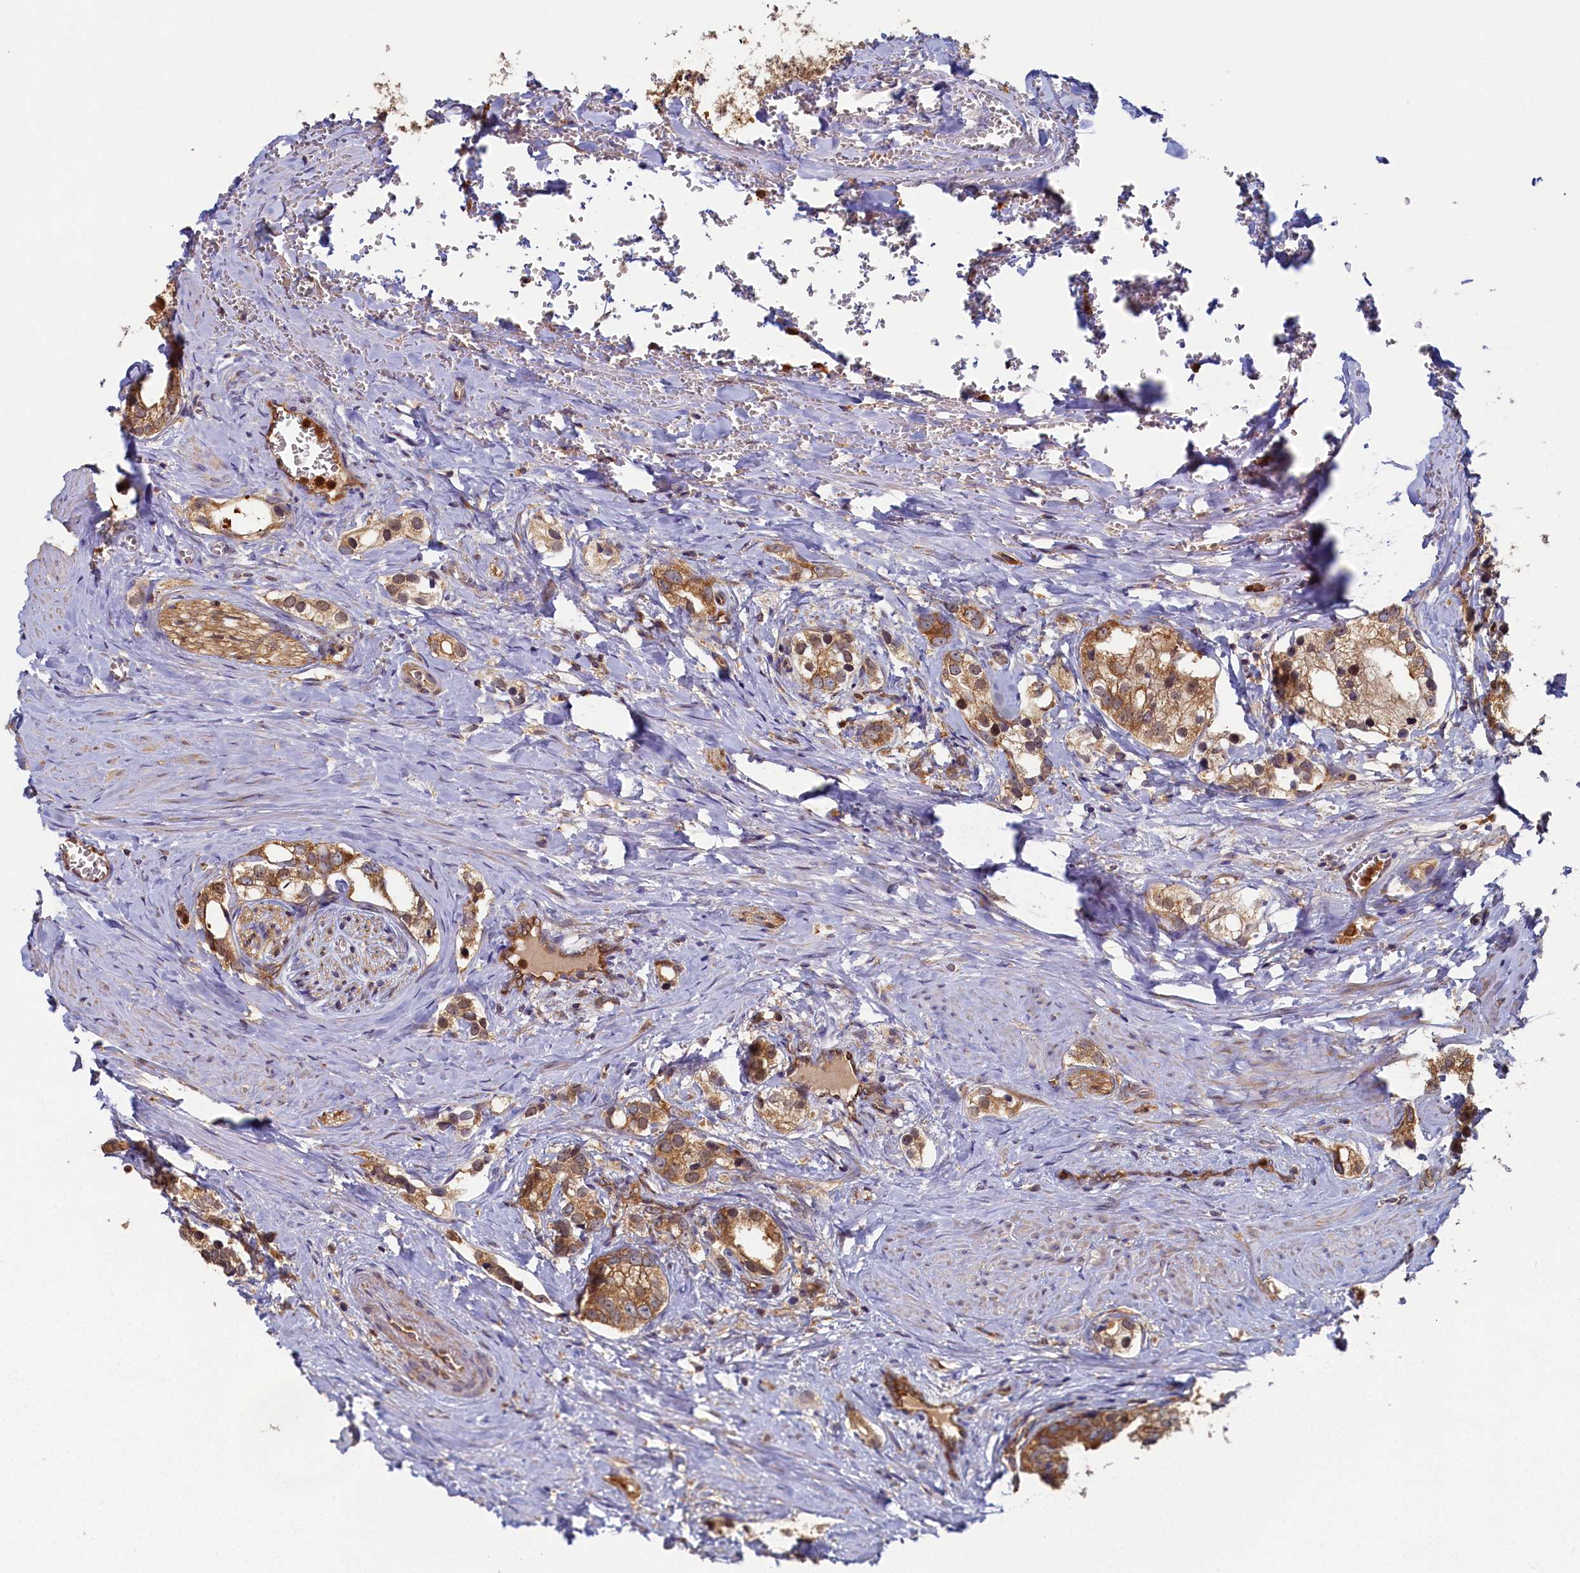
{"staining": {"intensity": "moderate", "quantity": ">75%", "location": "cytoplasmic/membranous"}, "tissue": "prostate cancer", "cell_type": "Tumor cells", "image_type": "cancer", "snomed": [{"axis": "morphology", "description": "Adenocarcinoma, High grade"}, {"axis": "topography", "description": "Prostate"}], "caption": "A brown stain highlights moderate cytoplasmic/membranous positivity of a protein in prostate cancer (high-grade adenocarcinoma) tumor cells.", "gene": "TIMM8B", "patient": {"sex": "male", "age": 66}}